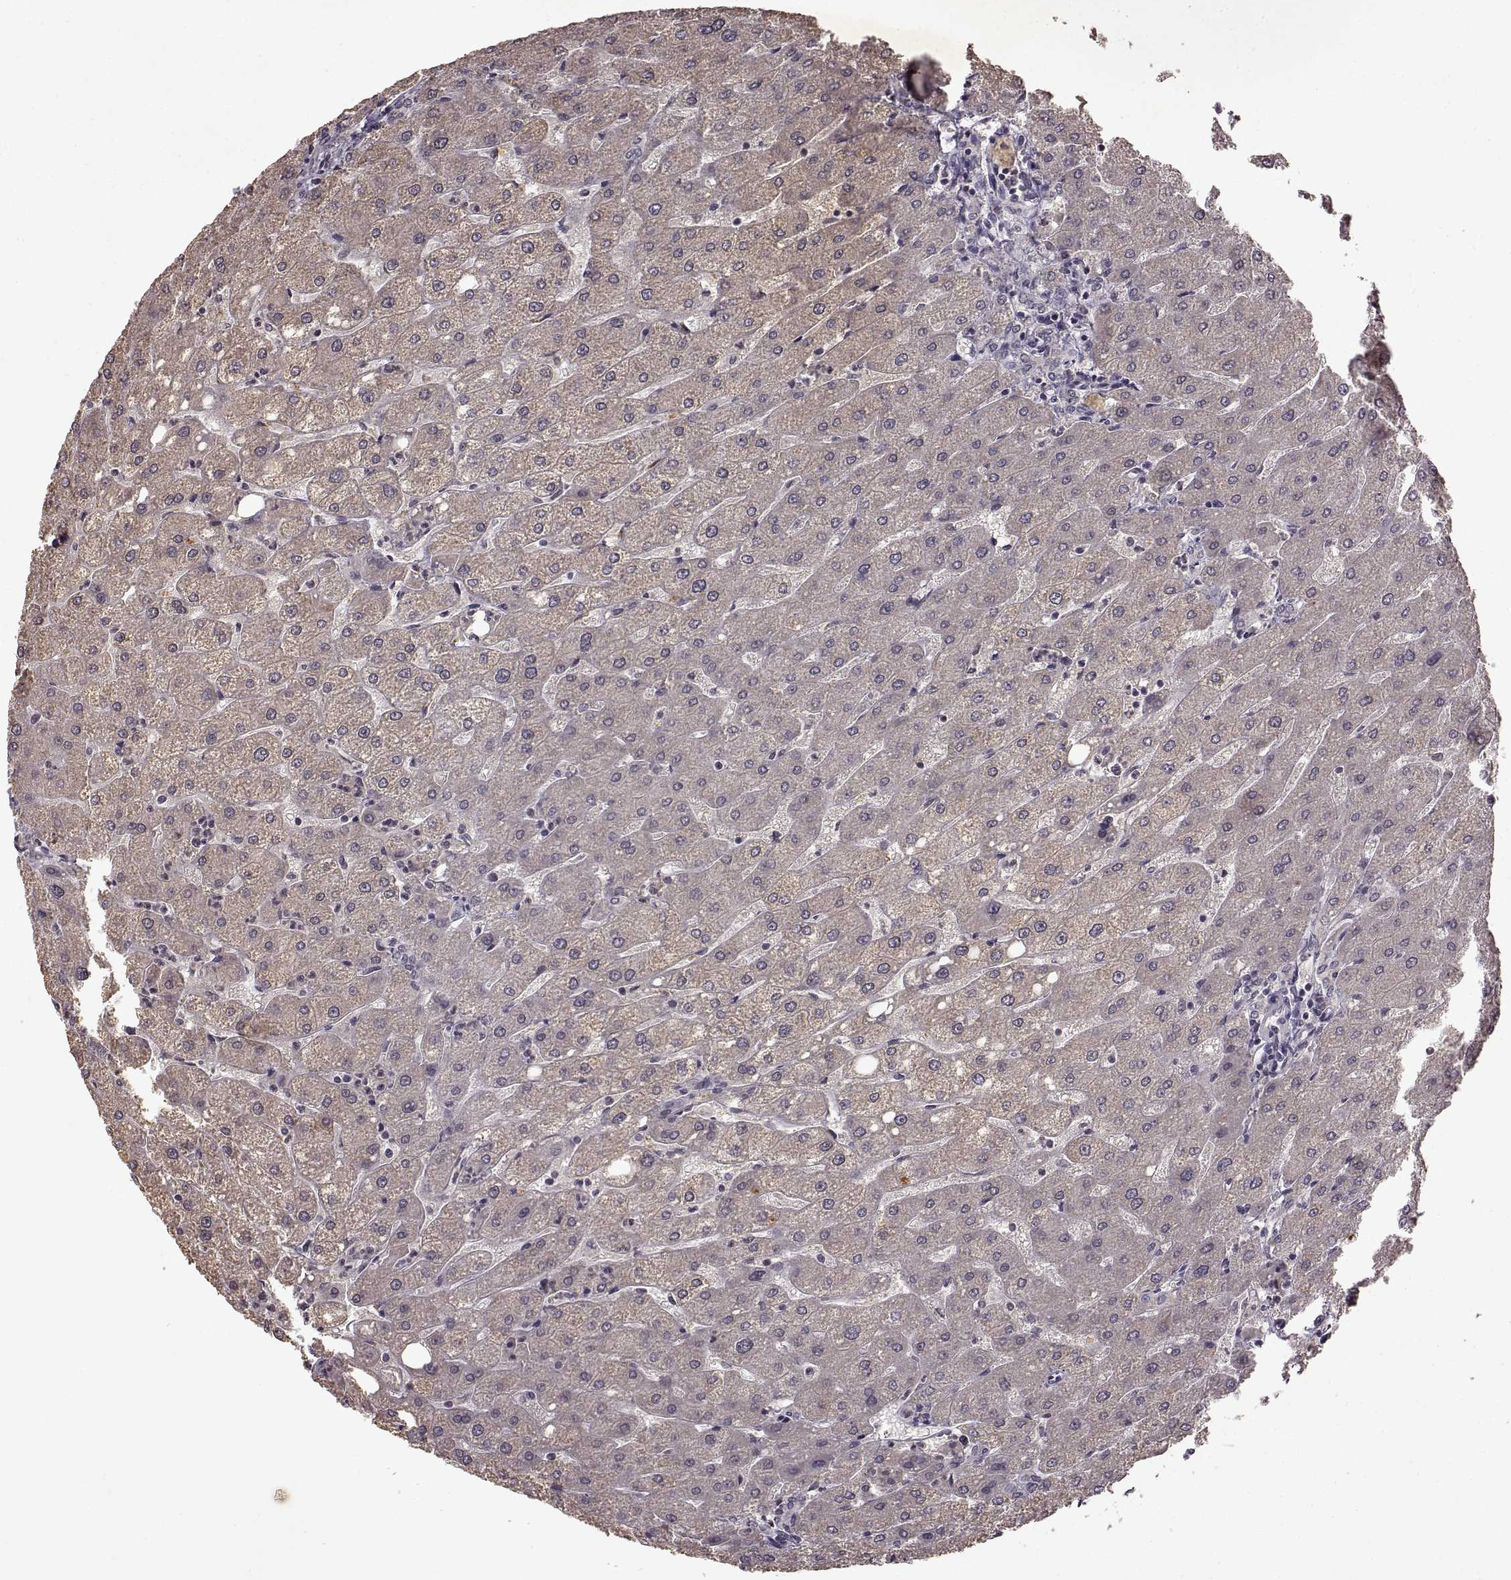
{"staining": {"intensity": "negative", "quantity": "none", "location": "none"}, "tissue": "liver", "cell_type": "Cholangiocytes", "image_type": "normal", "snomed": [{"axis": "morphology", "description": "Normal tissue, NOS"}, {"axis": "topography", "description": "Liver"}], "caption": "High magnification brightfield microscopy of normal liver stained with DAB (brown) and counterstained with hematoxylin (blue): cholangiocytes show no significant expression. Nuclei are stained in blue.", "gene": "LHB", "patient": {"sex": "male", "age": 67}}